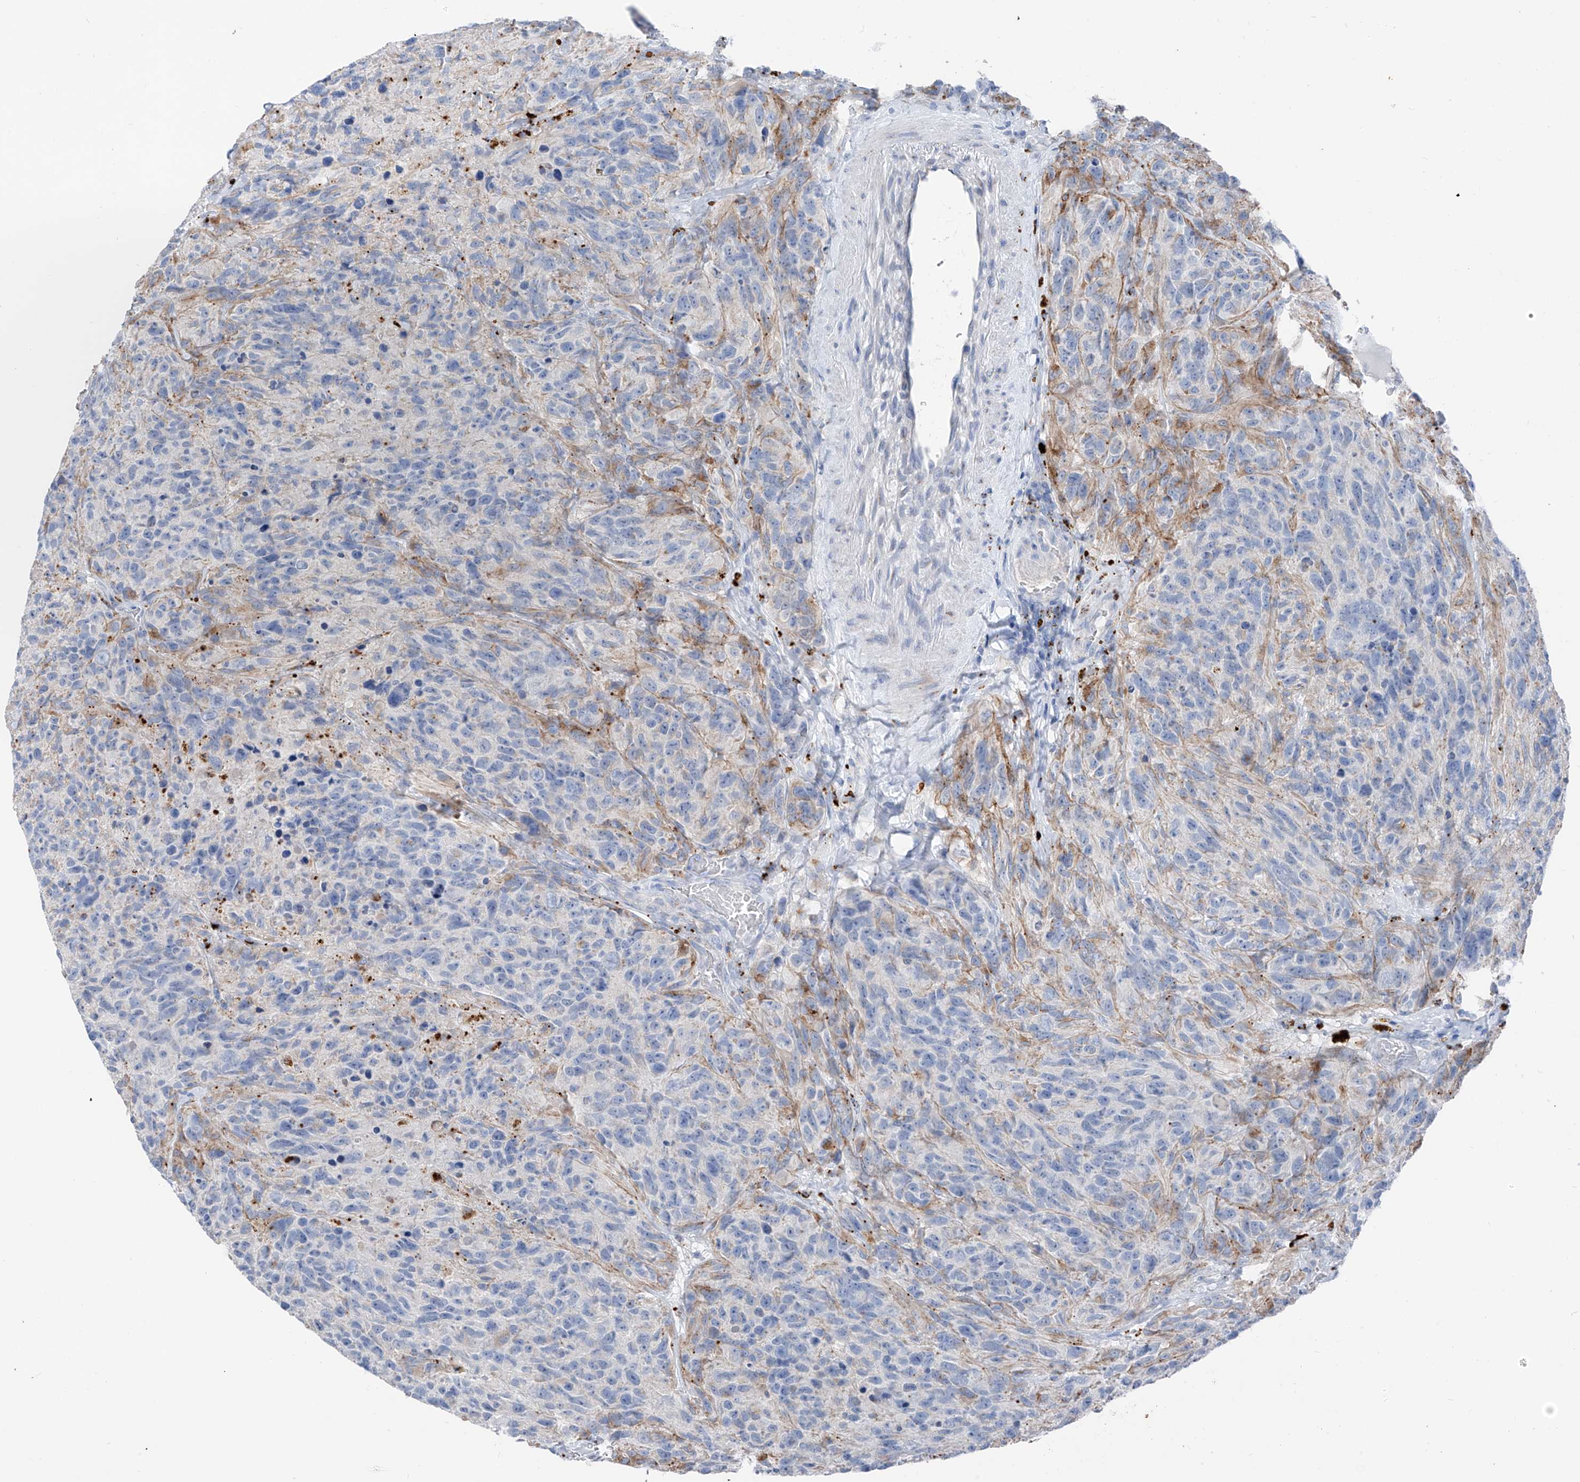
{"staining": {"intensity": "negative", "quantity": "none", "location": "none"}, "tissue": "glioma", "cell_type": "Tumor cells", "image_type": "cancer", "snomed": [{"axis": "morphology", "description": "Glioma, malignant, High grade"}, {"axis": "topography", "description": "Brain"}], "caption": "An image of glioma stained for a protein displays no brown staining in tumor cells.", "gene": "GPR137C", "patient": {"sex": "male", "age": 69}}